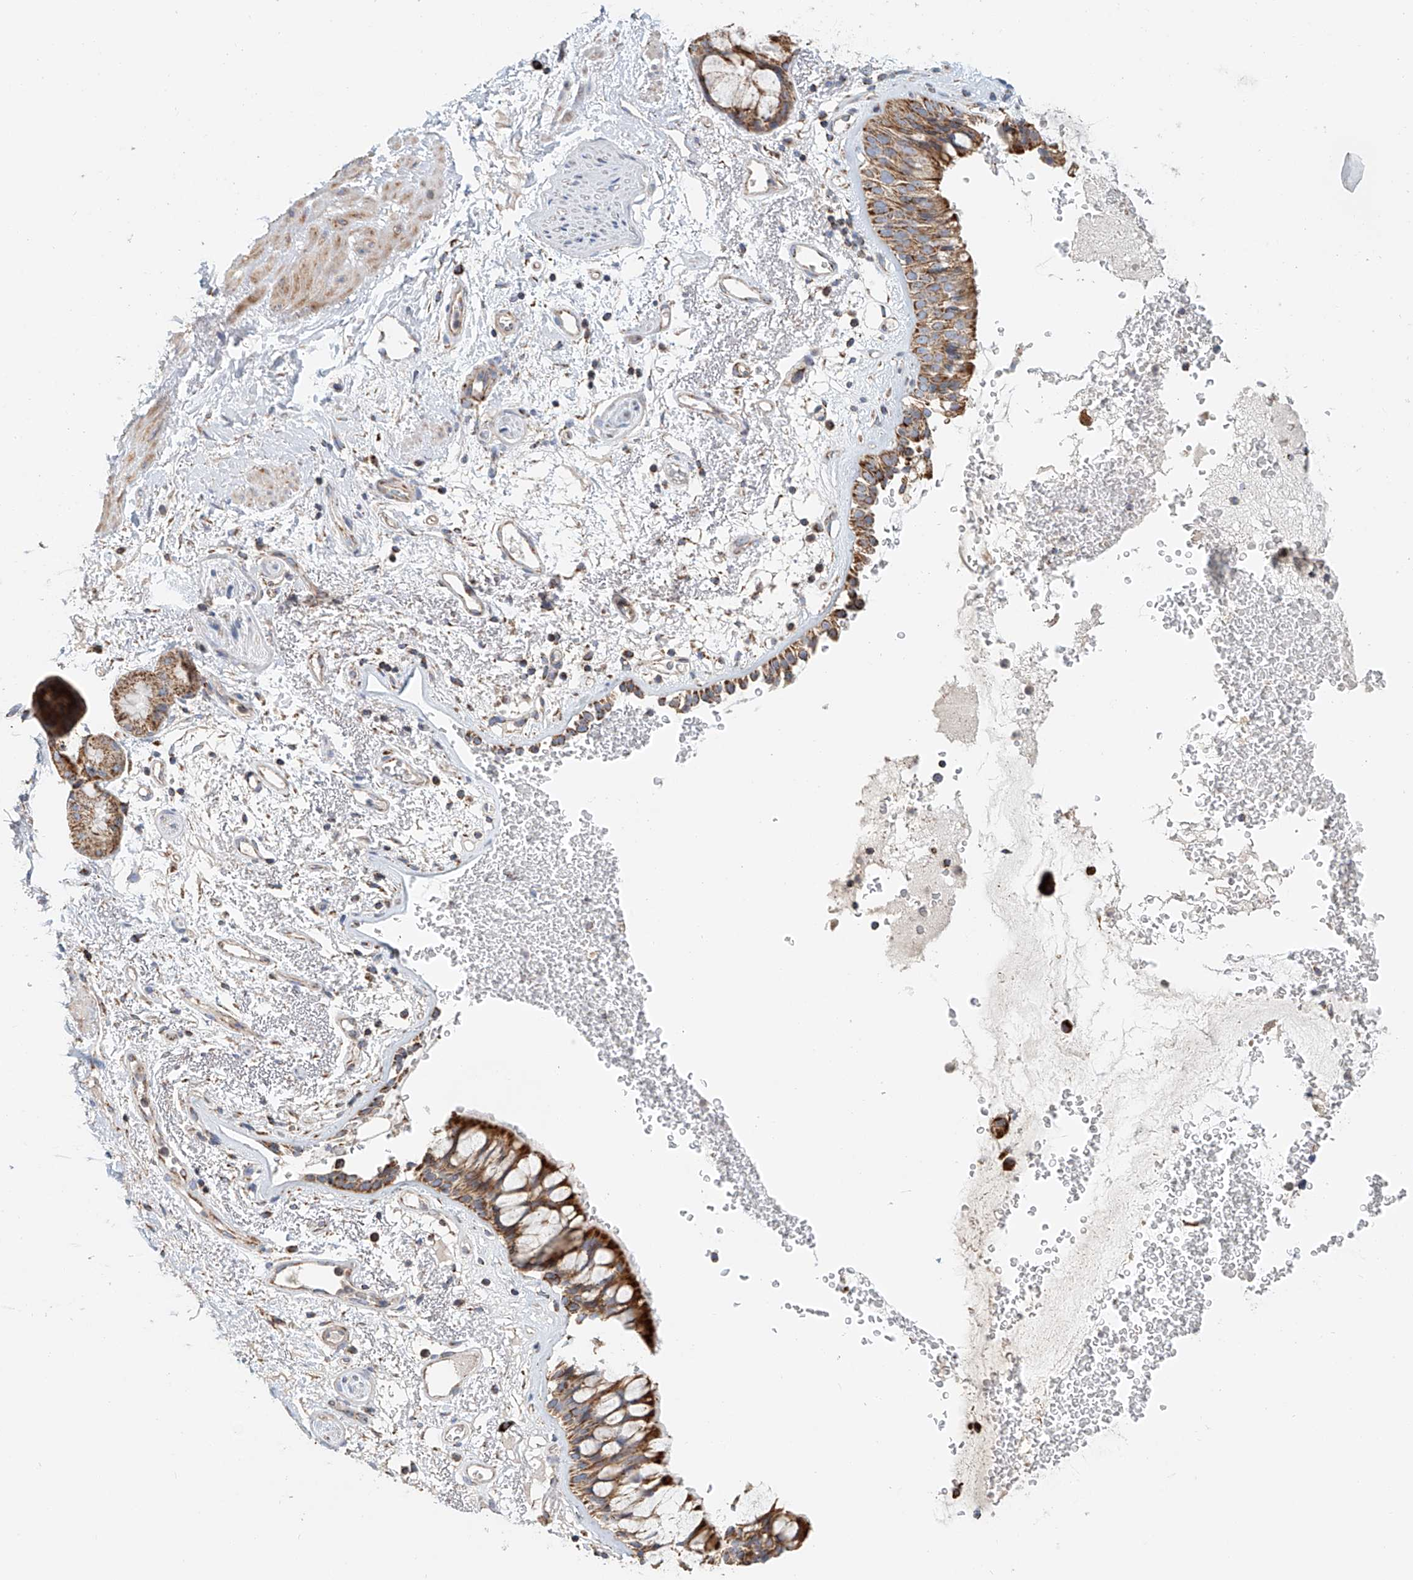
{"staining": {"intensity": "strong", "quantity": ">75%", "location": "cytoplasmic/membranous"}, "tissue": "bronchus", "cell_type": "Respiratory epithelial cells", "image_type": "normal", "snomed": [{"axis": "morphology", "description": "Normal tissue, NOS"}, {"axis": "morphology", "description": "Squamous cell carcinoma, NOS"}, {"axis": "topography", "description": "Lymph node"}, {"axis": "topography", "description": "Bronchus"}, {"axis": "topography", "description": "Lung"}], "caption": "Protein staining by immunohistochemistry (IHC) displays strong cytoplasmic/membranous staining in approximately >75% of respiratory epithelial cells in unremarkable bronchus.", "gene": "MCL1", "patient": {"sex": "male", "age": 66}}